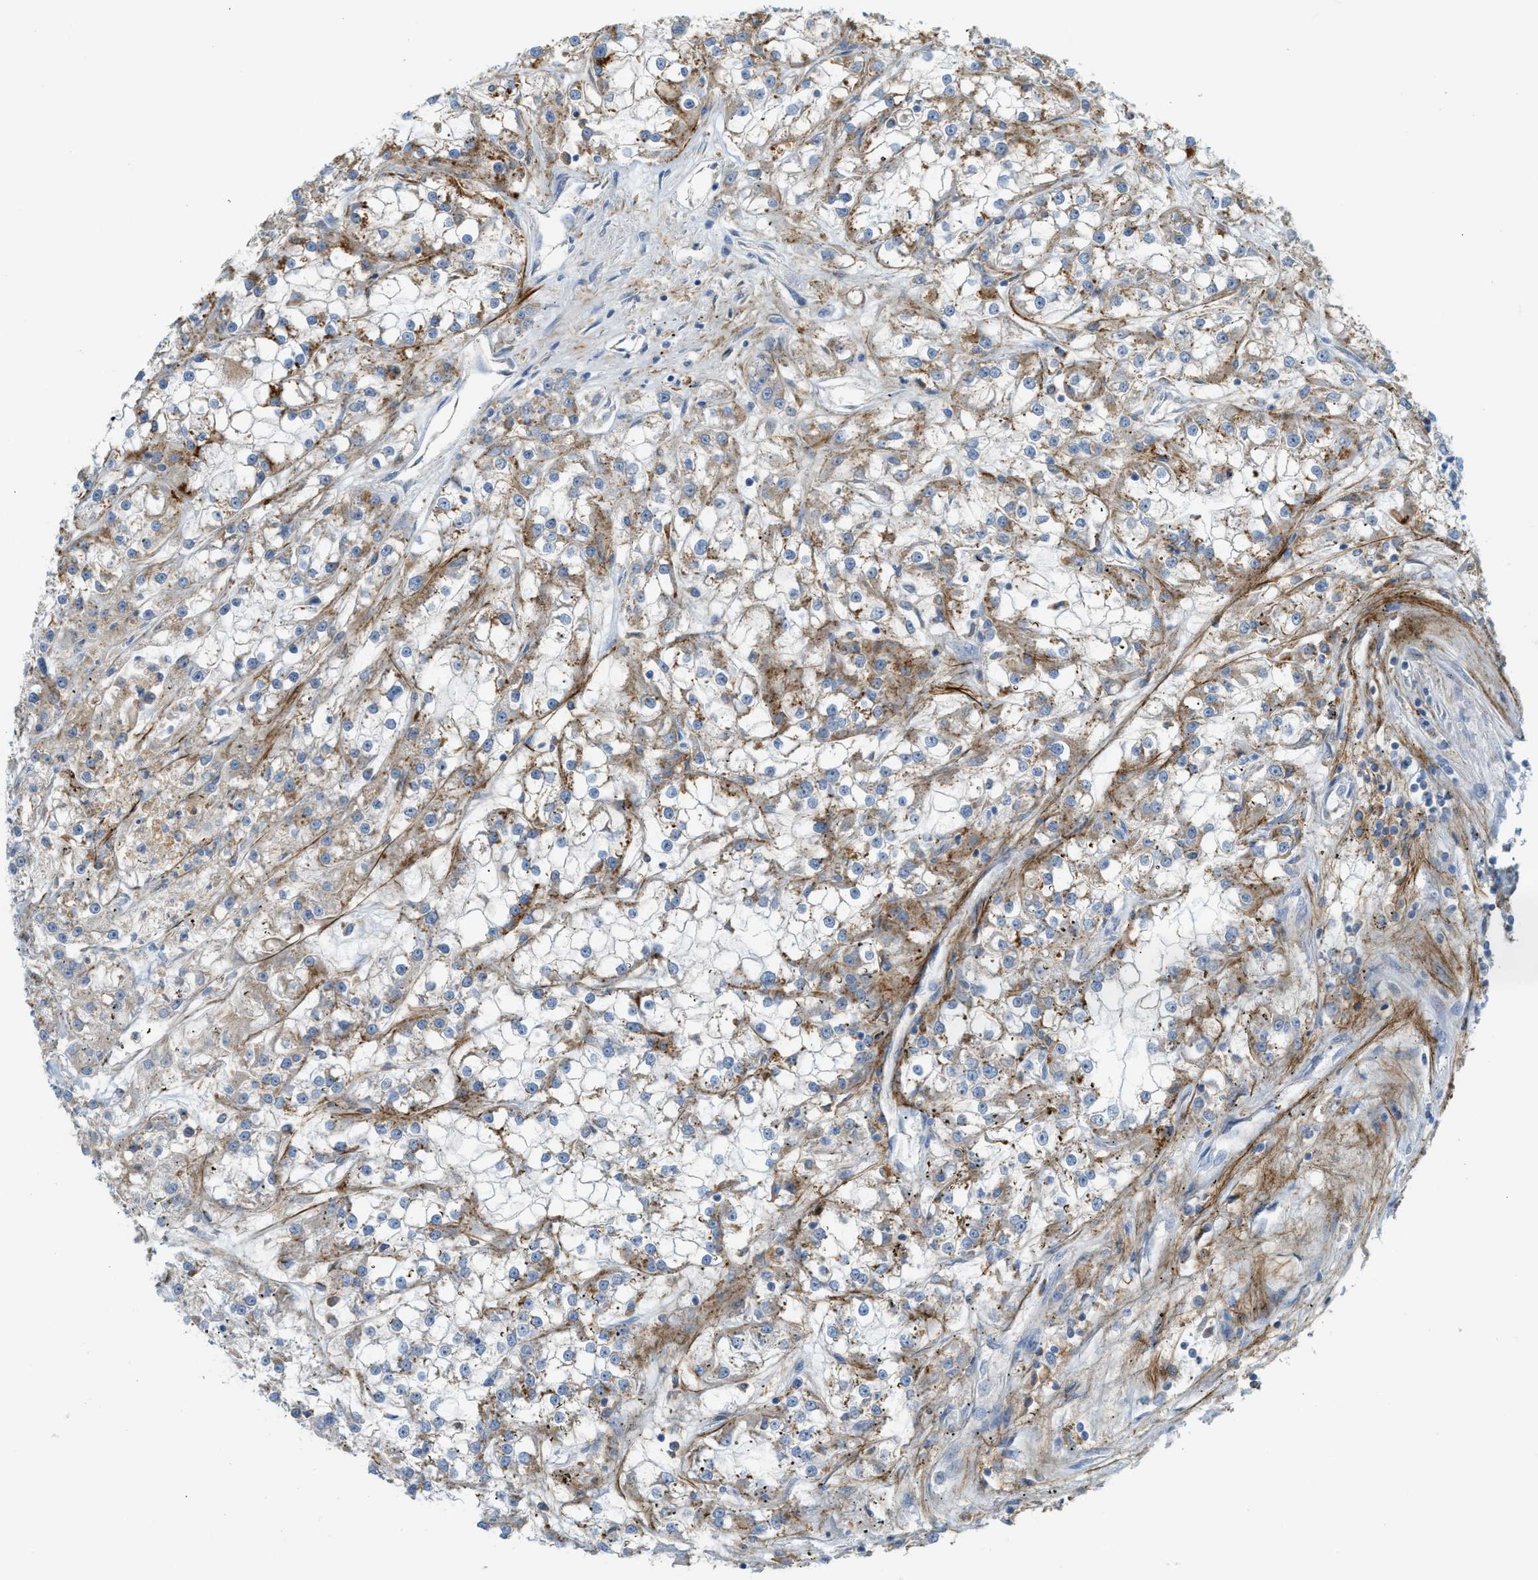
{"staining": {"intensity": "moderate", "quantity": "25%-75%", "location": "cytoplasmic/membranous"}, "tissue": "renal cancer", "cell_type": "Tumor cells", "image_type": "cancer", "snomed": [{"axis": "morphology", "description": "Adenocarcinoma, NOS"}, {"axis": "topography", "description": "Kidney"}], "caption": "Immunohistochemical staining of human renal cancer reveals medium levels of moderate cytoplasmic/membranous staining in about 25%-75% of tumor cells.", "gene": "LMBRD1", "patient": {"sex": "female", "age": 52}}